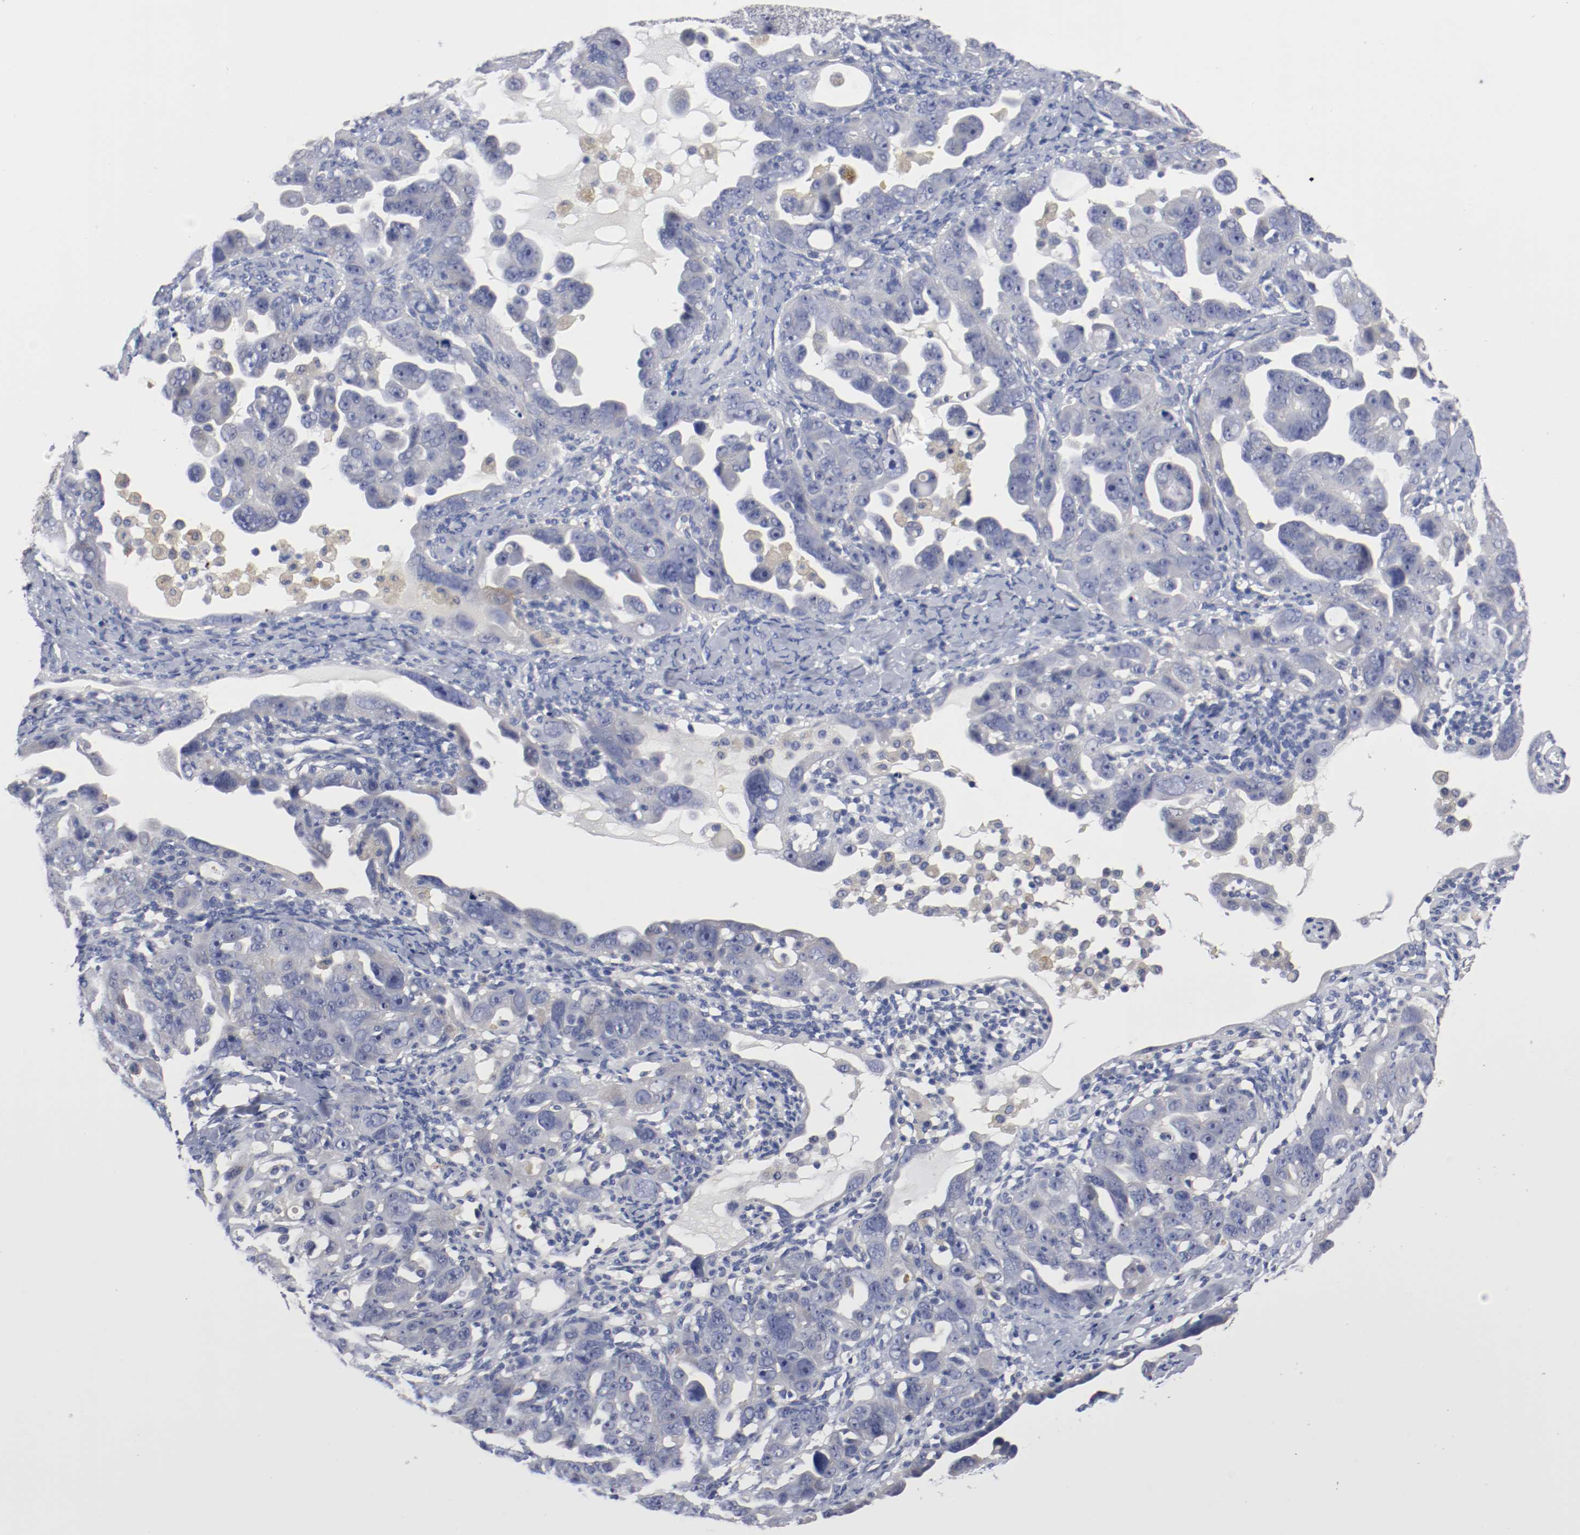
{"staining": {"intensity": "negative", "quantity": "none", "location": "none"}, "tissue": "ovarian cancer", "cell_type": "Tumor cells", "image_type": "cancer", "snomed": [{"axis": "morphology", "description": "Cystadenocarcinoma, serous, NOS"}, {"axis": "topography", "description": "Ovary"}], "caption": "A photomicrograph of human ovarian cancer (serous cystadenocarcinoma) is negative for staining in tumor cells.", "gene": "FGFBP1", "patient": {"sex": "female", "age": 66}}